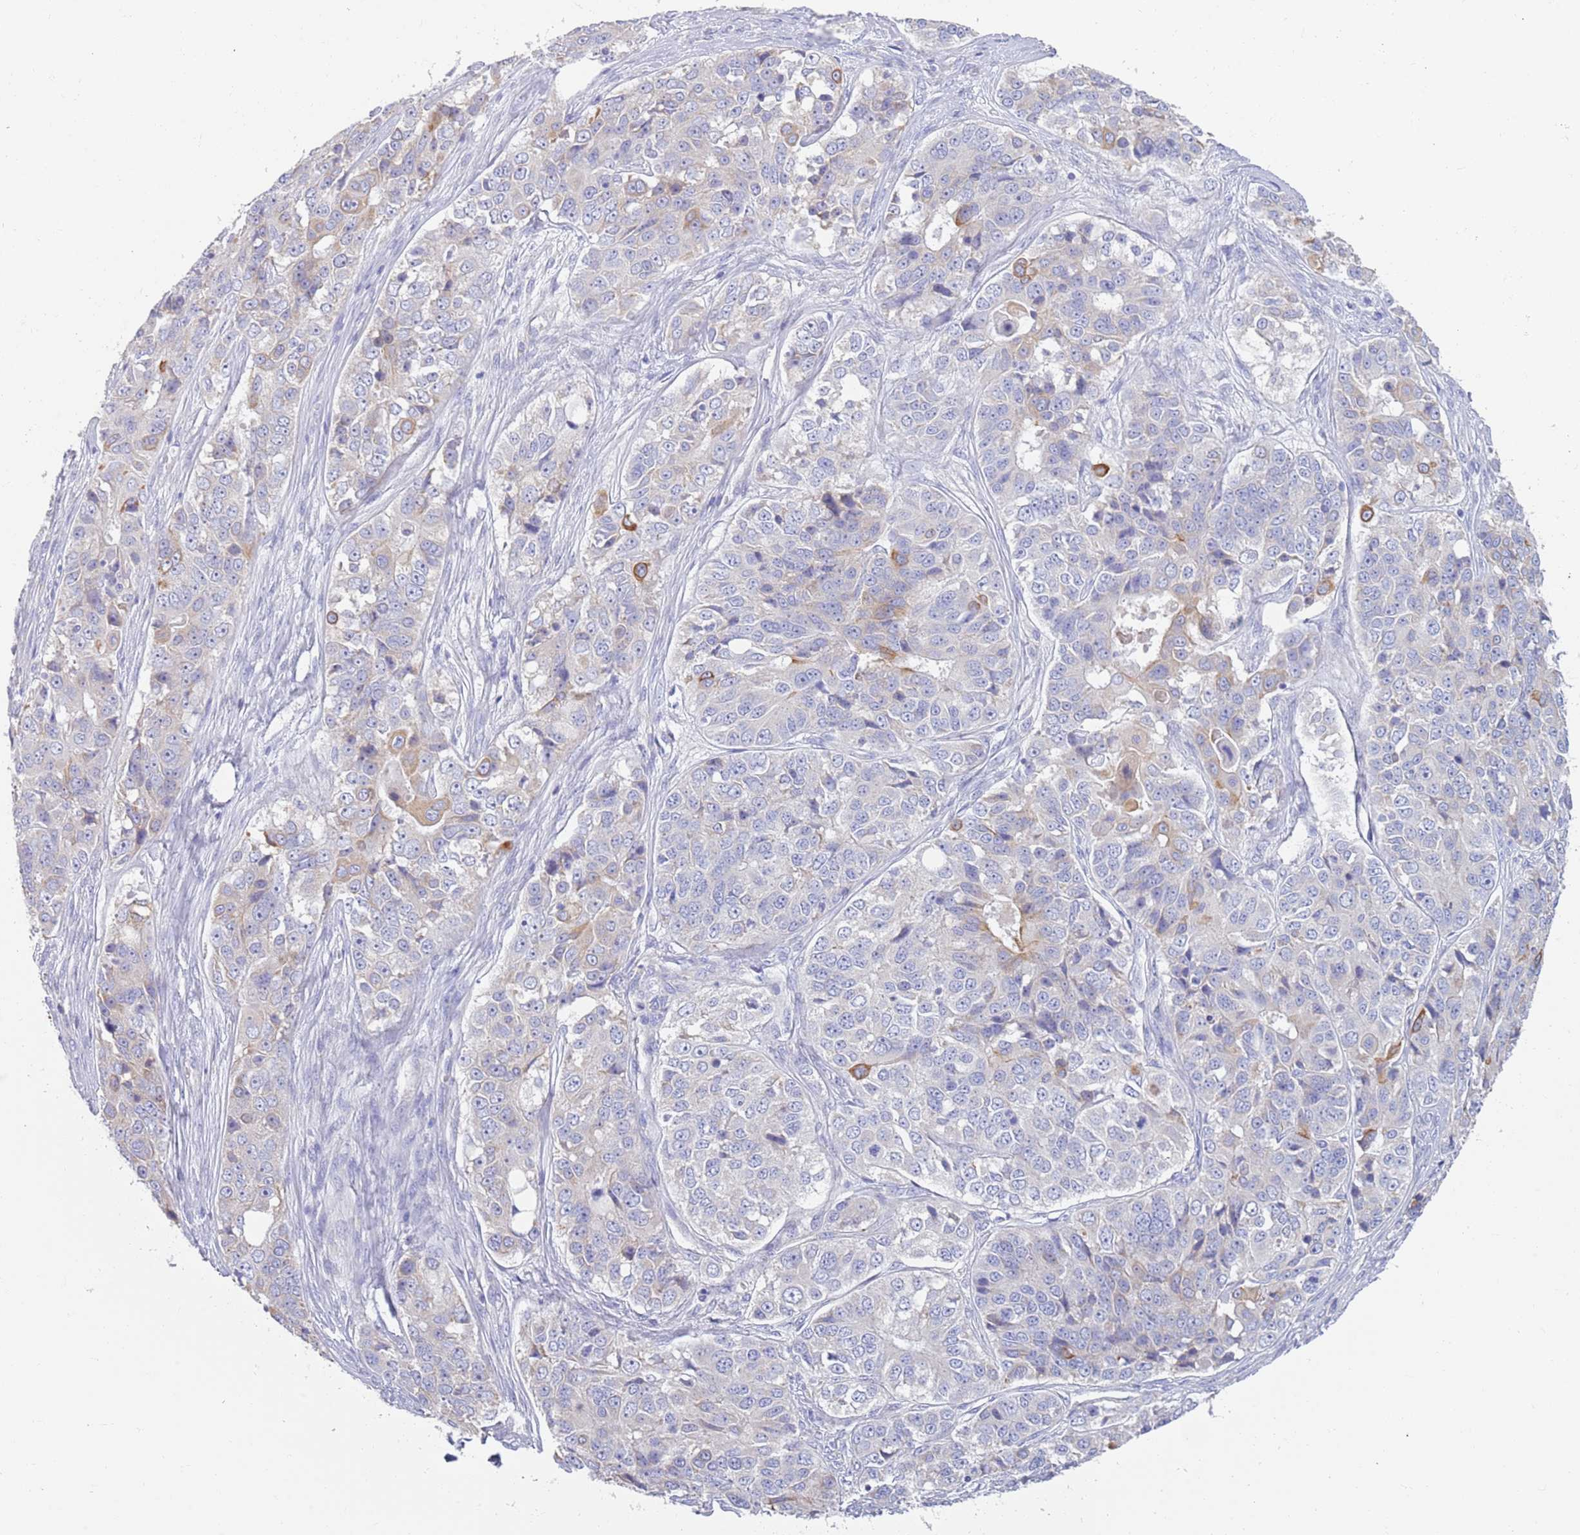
{"staining": {"intensity": "weak", "quantity": "<25%", "location": "cytoplasmic/membranous"}, "tissue": "ovarian cancer", "cell_type": "Tumor cells", "image_type": "cancer", "snomed": [{"axis": "morphology", "description": "Carcinoma, endometroid"}, {"axis": "topography", "description": "Ovary"}], "caption": "Tumor cells show no significant expression in ovarian endometroid carcinoma. (Stains: DAB IHC with hematoxylin counter stain, Microscopy: brightfield microscopy at high magnification).", "gene": "CCDC149", "patient": {"sex": "female", "age": 51}}